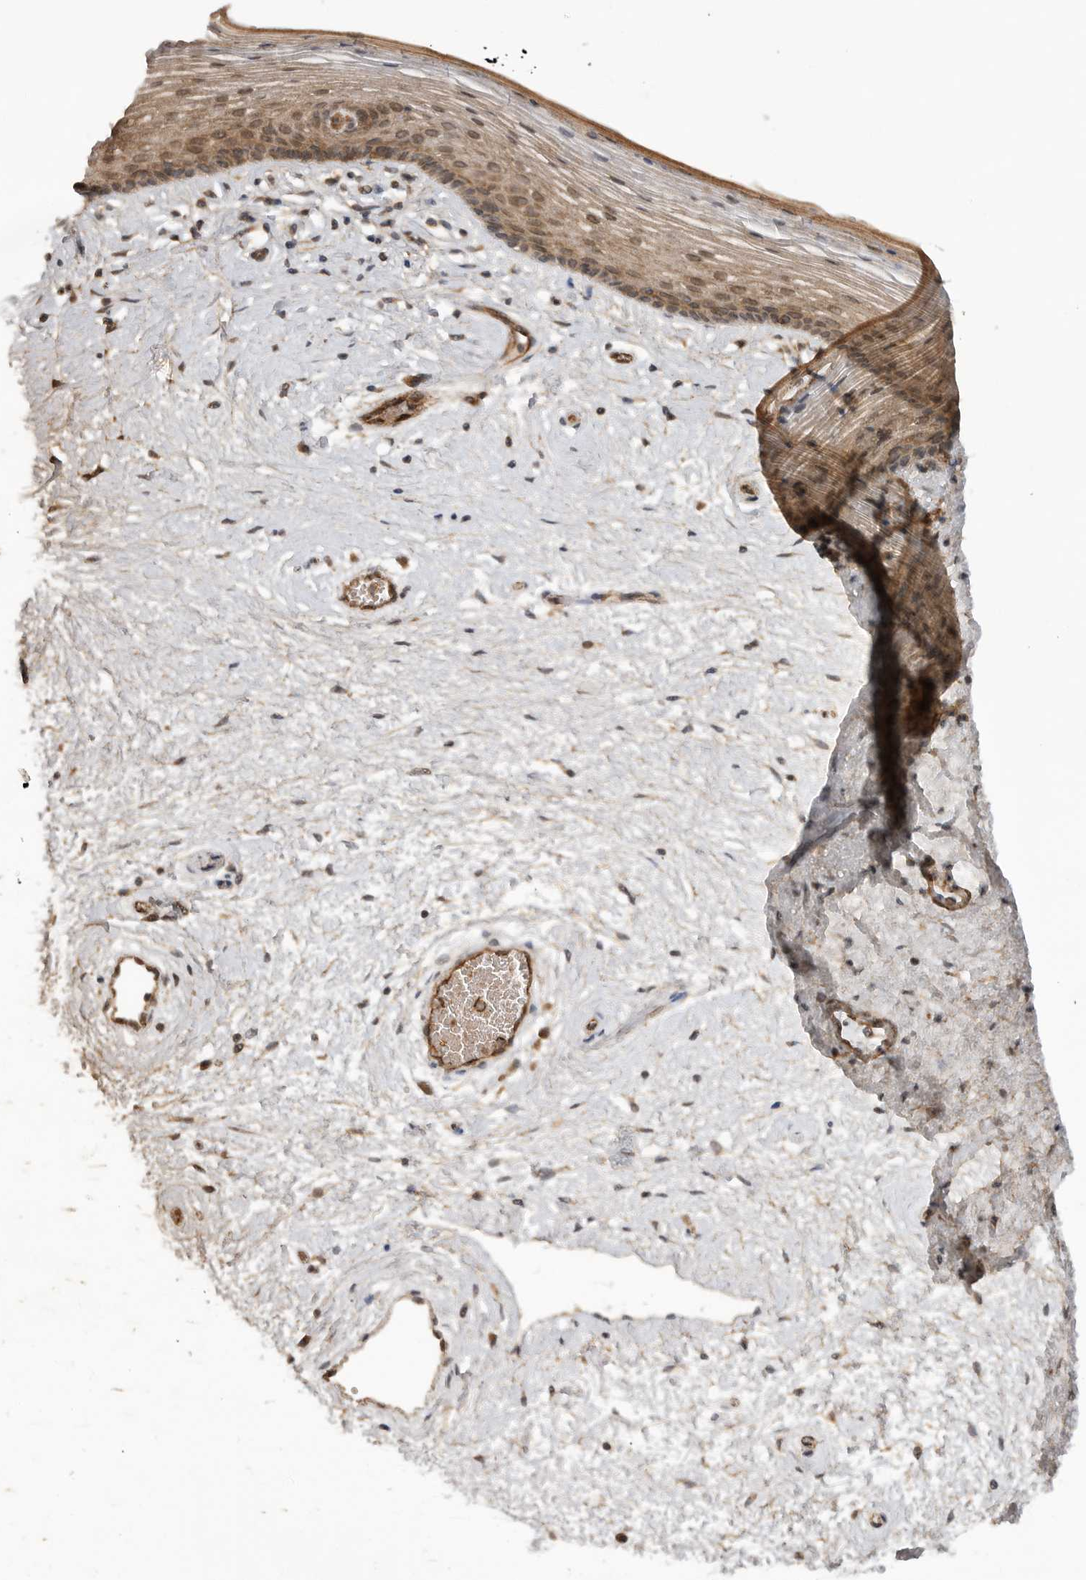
{"staining": {"intensity": "moderate", "quantity": ">75%", "location": "cytoplasmic/membranous"}, "tissue": "vagina", "cell_type": "Squamous epithelial cells", "image_type": "normal", "snomed": [{"axis": "morphology", "description": "Normal tissue, NOS"}, {"axis": "topography", "description": "Vagina"}], "caption": "An immunohistochemistry histopathology image of normal tissue is shown. Protein staining in brown labels moderate cytoplasmic/membranous positivity in vagina within squamous epithelial cells.", "gene": "PRDX4", "patient": {"sex": "female", "age": 46}}